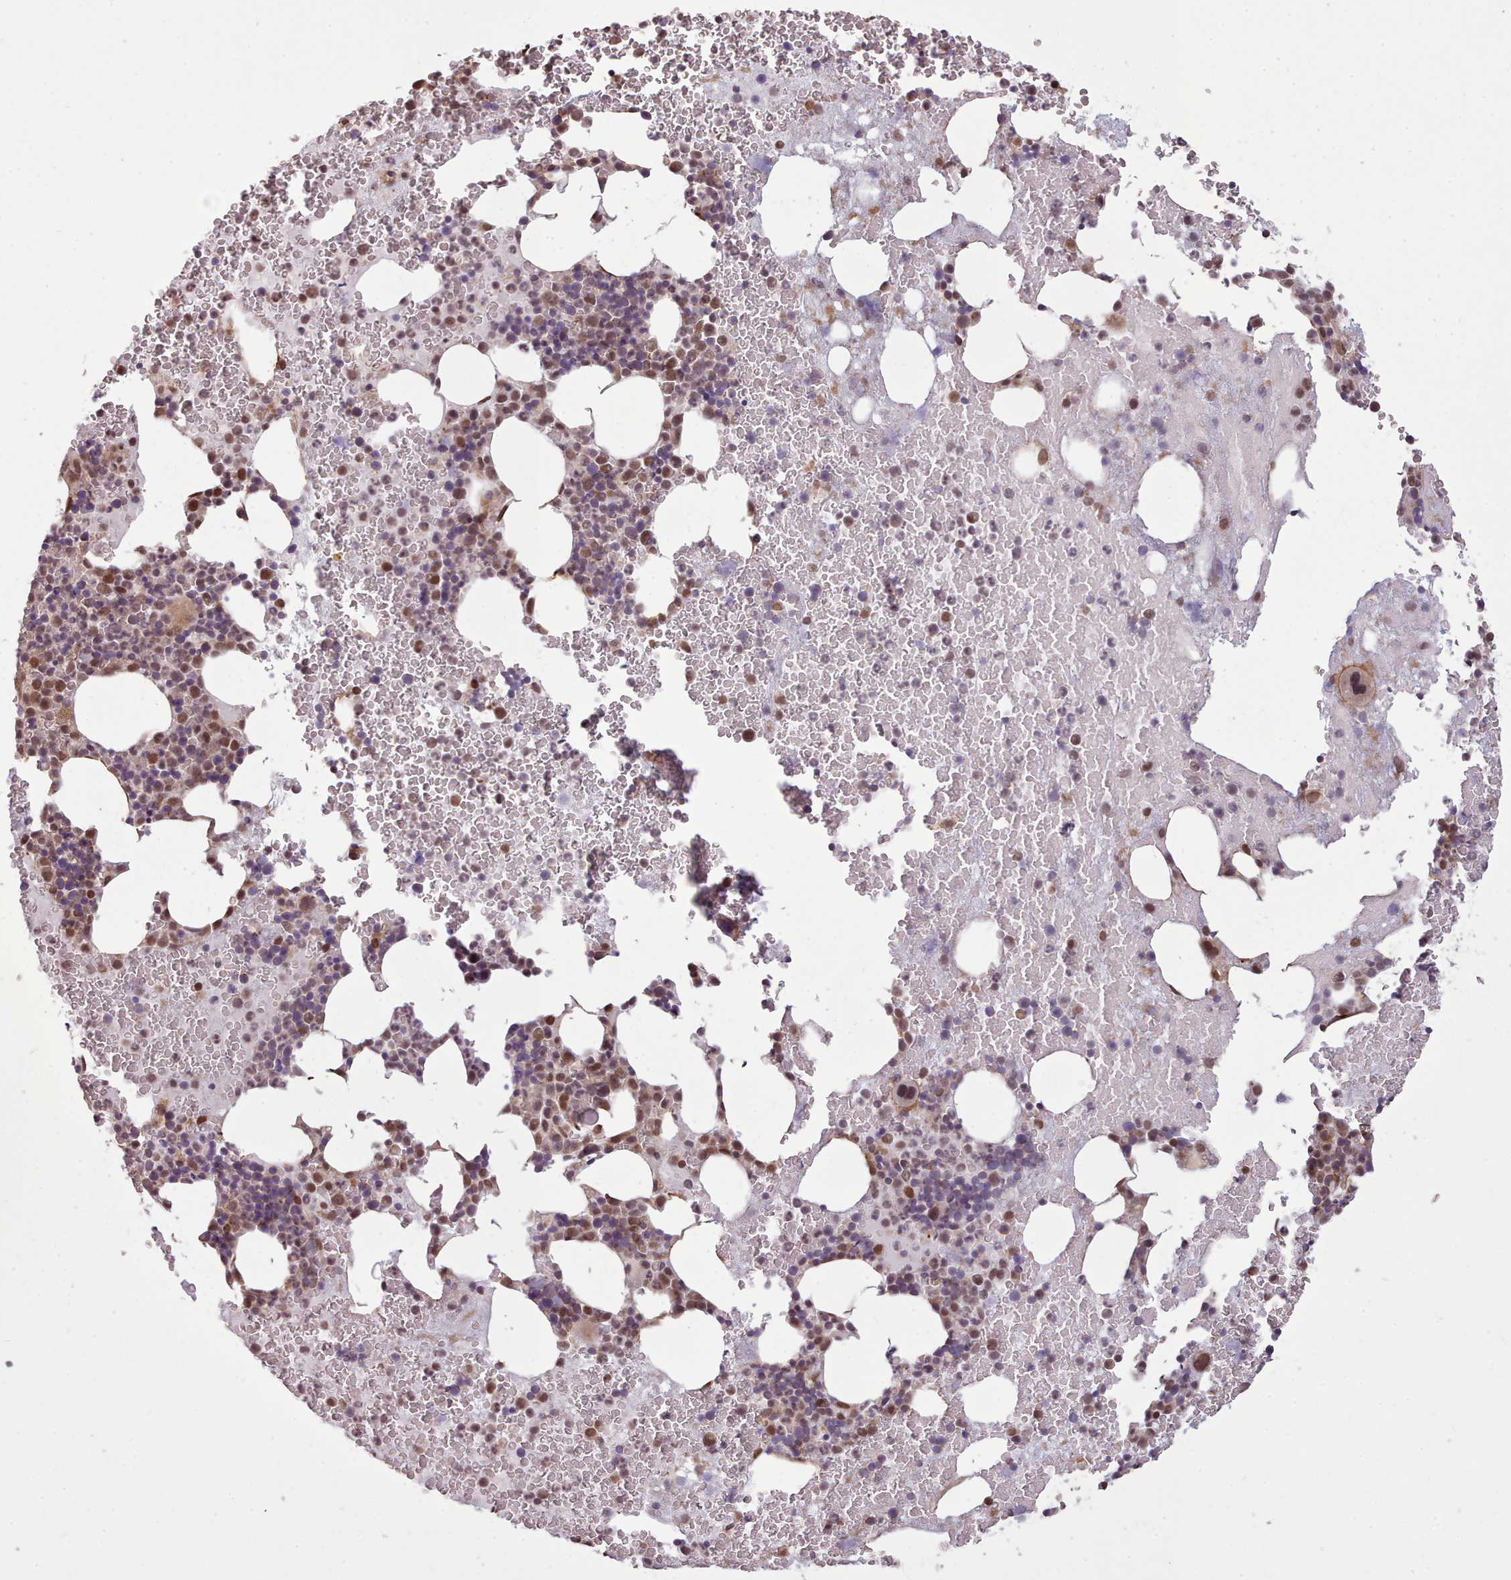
{"staining": {"intensity": "moderate", "quantity": "25%-75%", "location": "nuclear"}, "tissue": "bone marrow", "cell_type": "Hematopoietic cells", "image_type": "normal", "snomed": [{"axis": "morphology", "description": "Normal tissue, NOS"}, {"axis": "topography", "description": "Bone marrow"}], "caption": "A micrograph of human bone marrow stained for a protein shows moderate nuclear brown staining in hematopoietic cells.", "gene": "ZMYM4", "patient": {"sex": "male", "age": 26}}